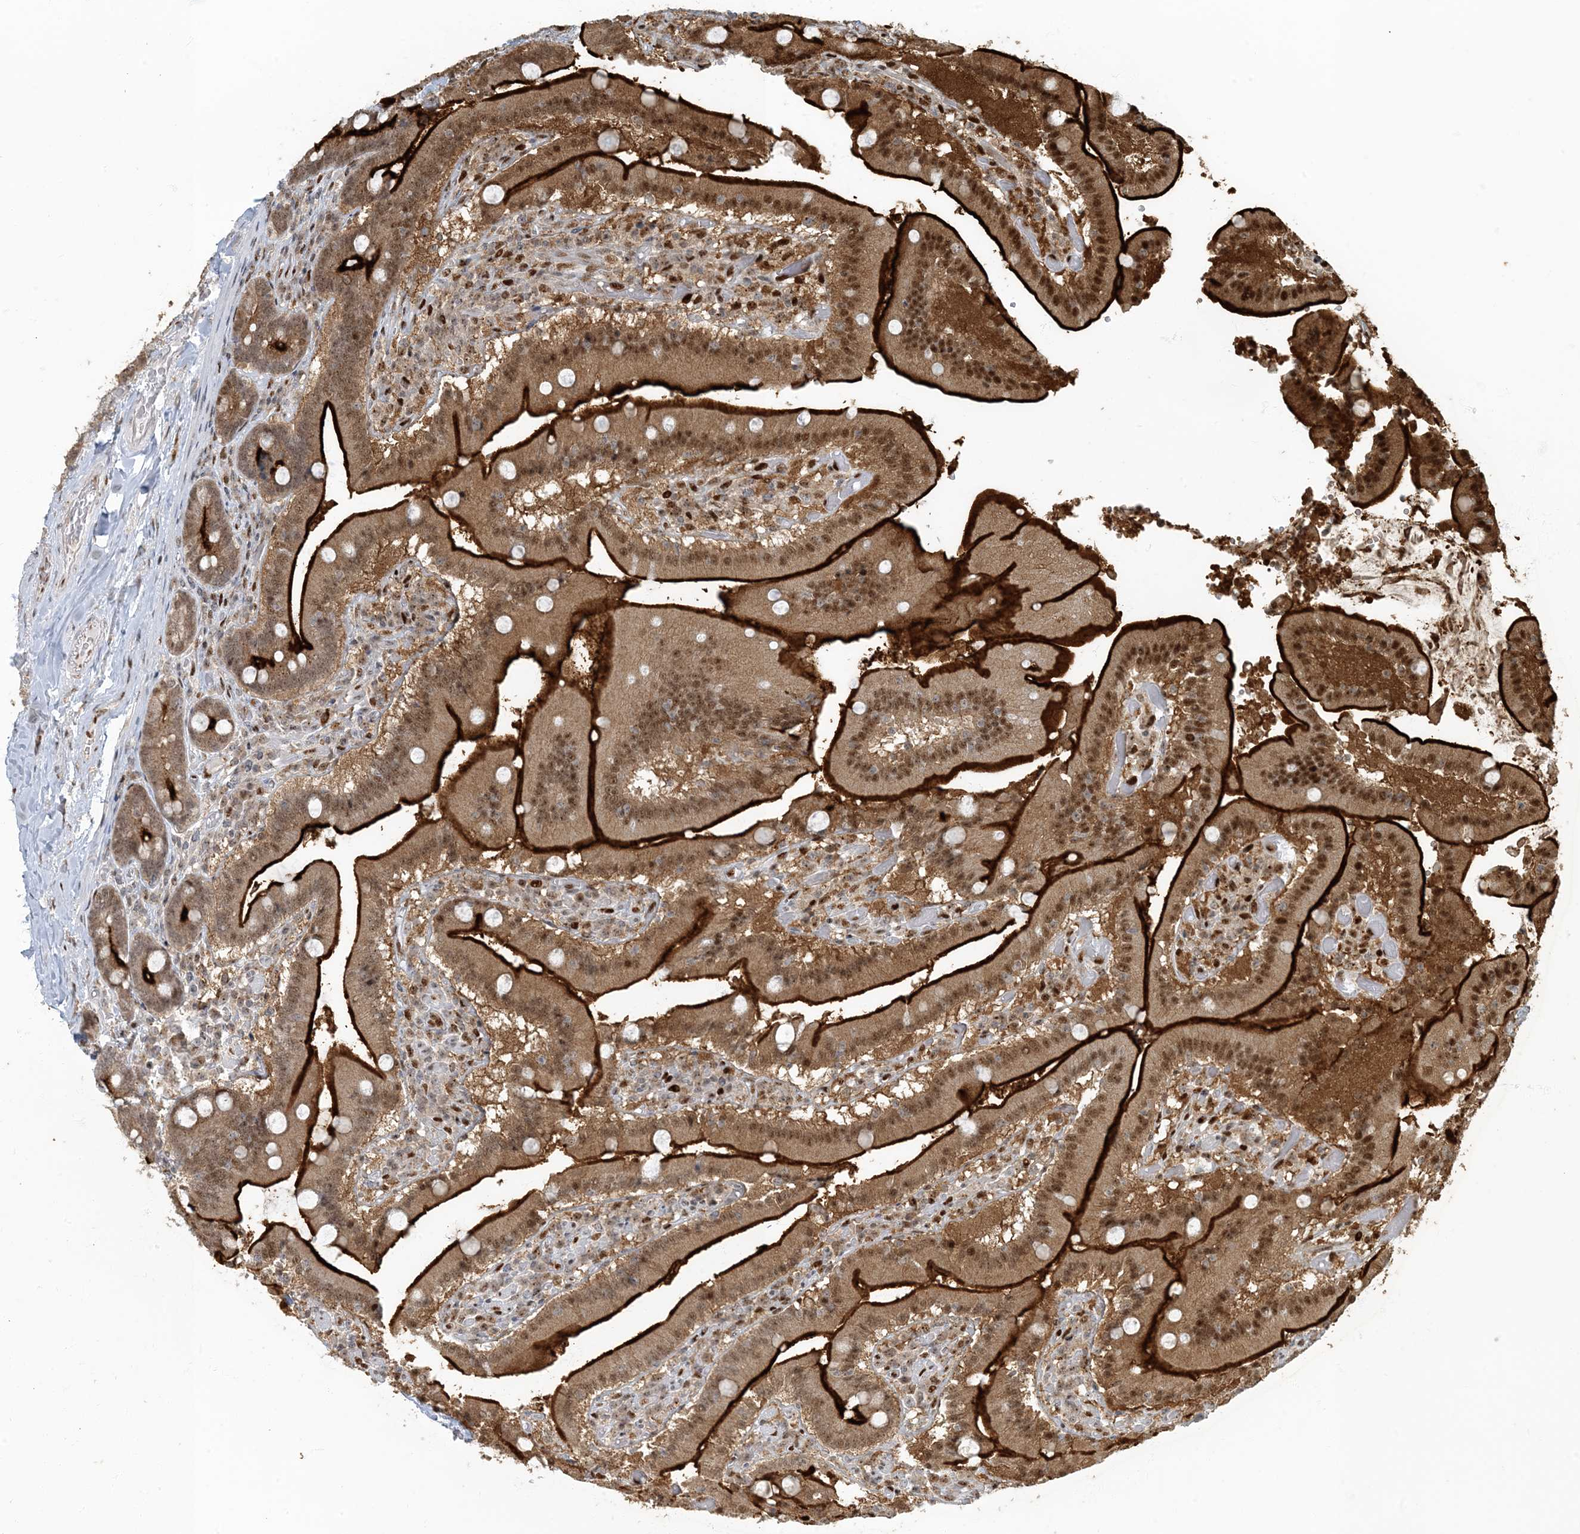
{"staining": {"intensity": "strong", "quantity": ">75%", "location": "cytoplasmic/membranous,nuclear"}, "tissue": "duodenum", "cell_type": "Glandular cells", "image_type": "normal", "snomed": [{"axis": "morphology", "description": "Normal tissue, NOS"}, {"axis": "topography", "description": "Duodenum"}], "caption": "Glandular cells reveal high levels of strong cytoplasmic/membranous,nuclear expression in approximately >75% of cells in normal human duodenum.", "gene": "MBD1", "patient": {"sex": "female", "age": 62}}